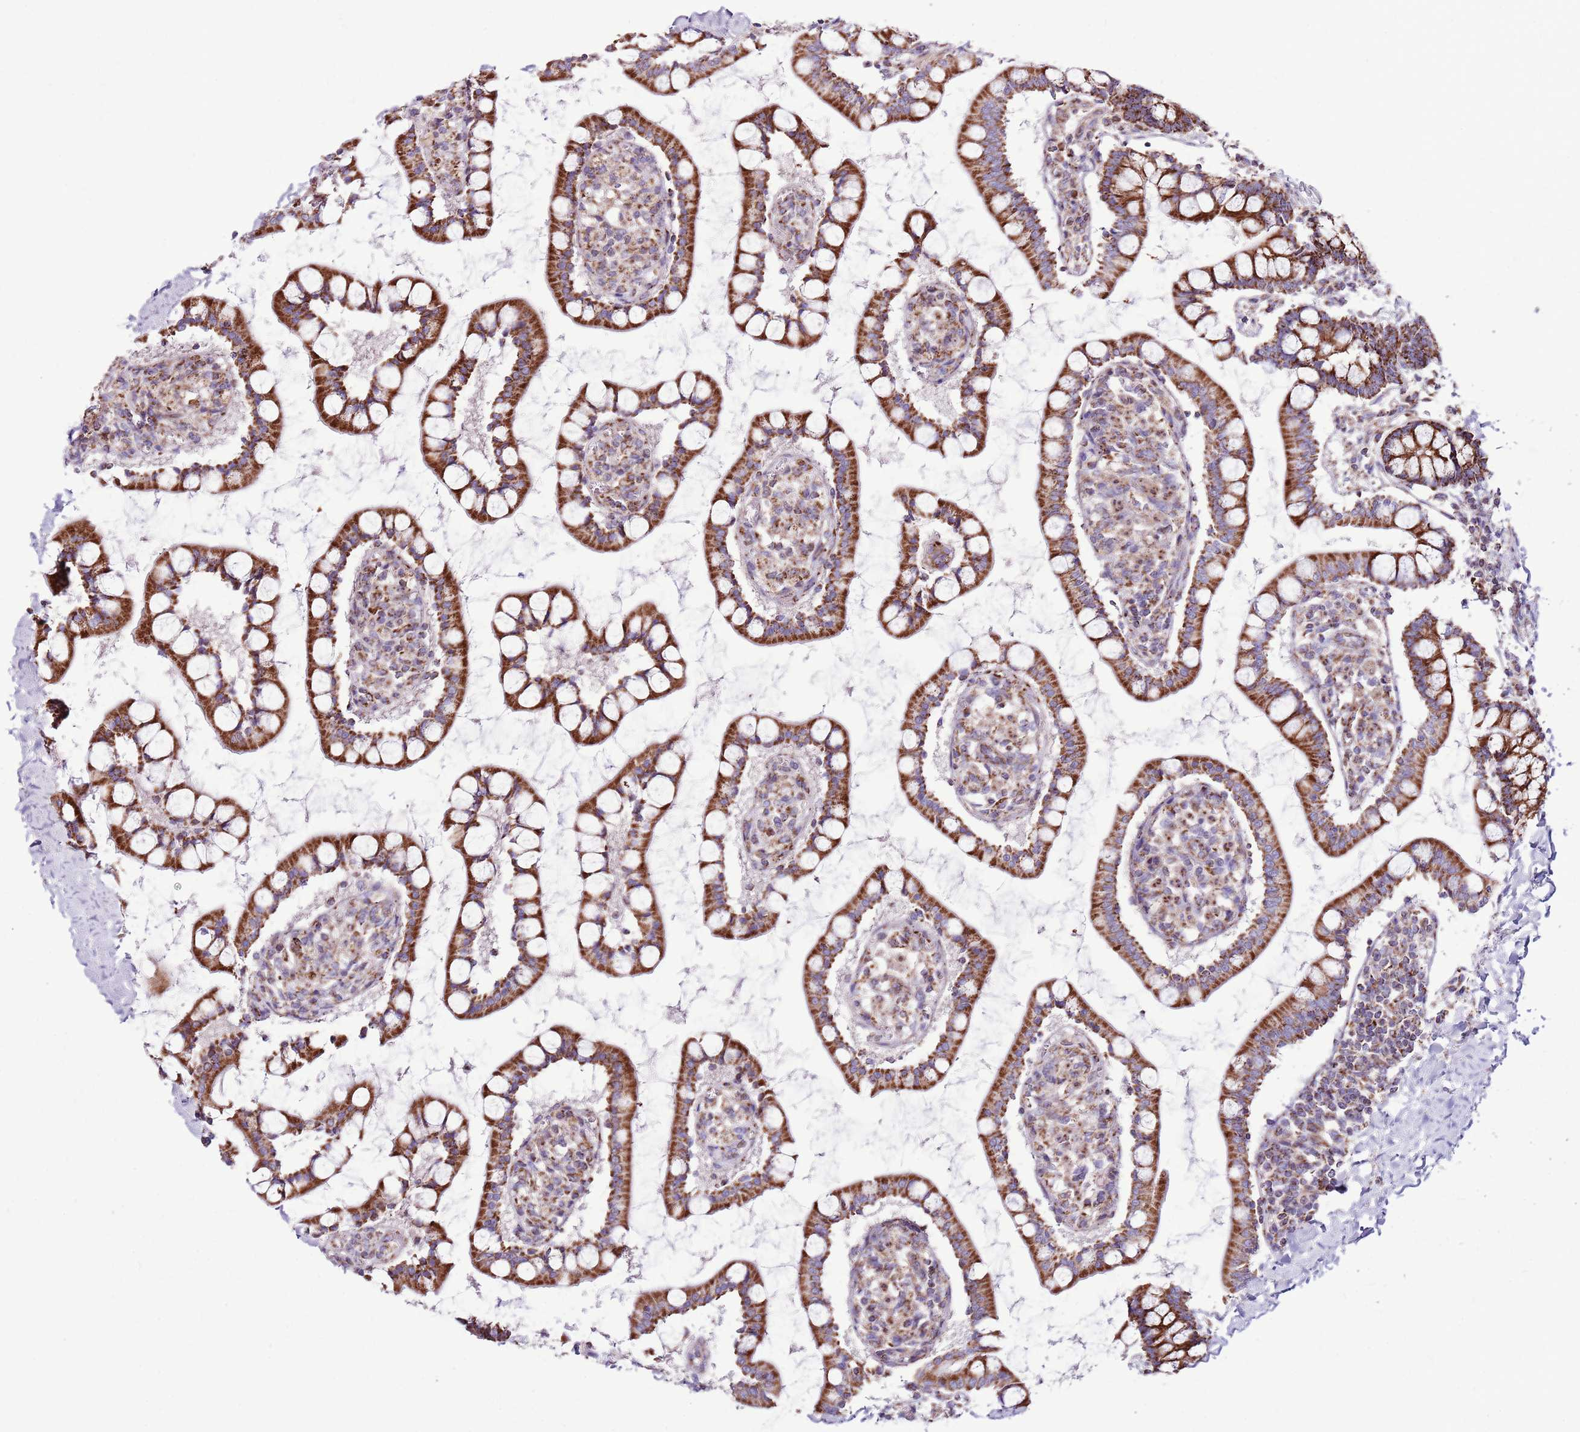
{"staining": {"intensity": "strong", "quantity": ">75%", "location": "cytoplasmic/membranous"}, "tissue": "small intestine", "cell_type": "Glandular cells", "image_type": "normal", "snomed": [{"axis": "morphology", "description": "Normal tissue, NOS"}, {"axis": "topography", "description": "Small intestine"}], "caption": "Strong cytoplasmic/membranous positivity for a protein is appreciated in approximately >75% of glandular cells of unremarkable small intestine using immunohistochemistry (IHC).", "gene": "HECTD4", "patient": {"sex": "male", "age": 52}}